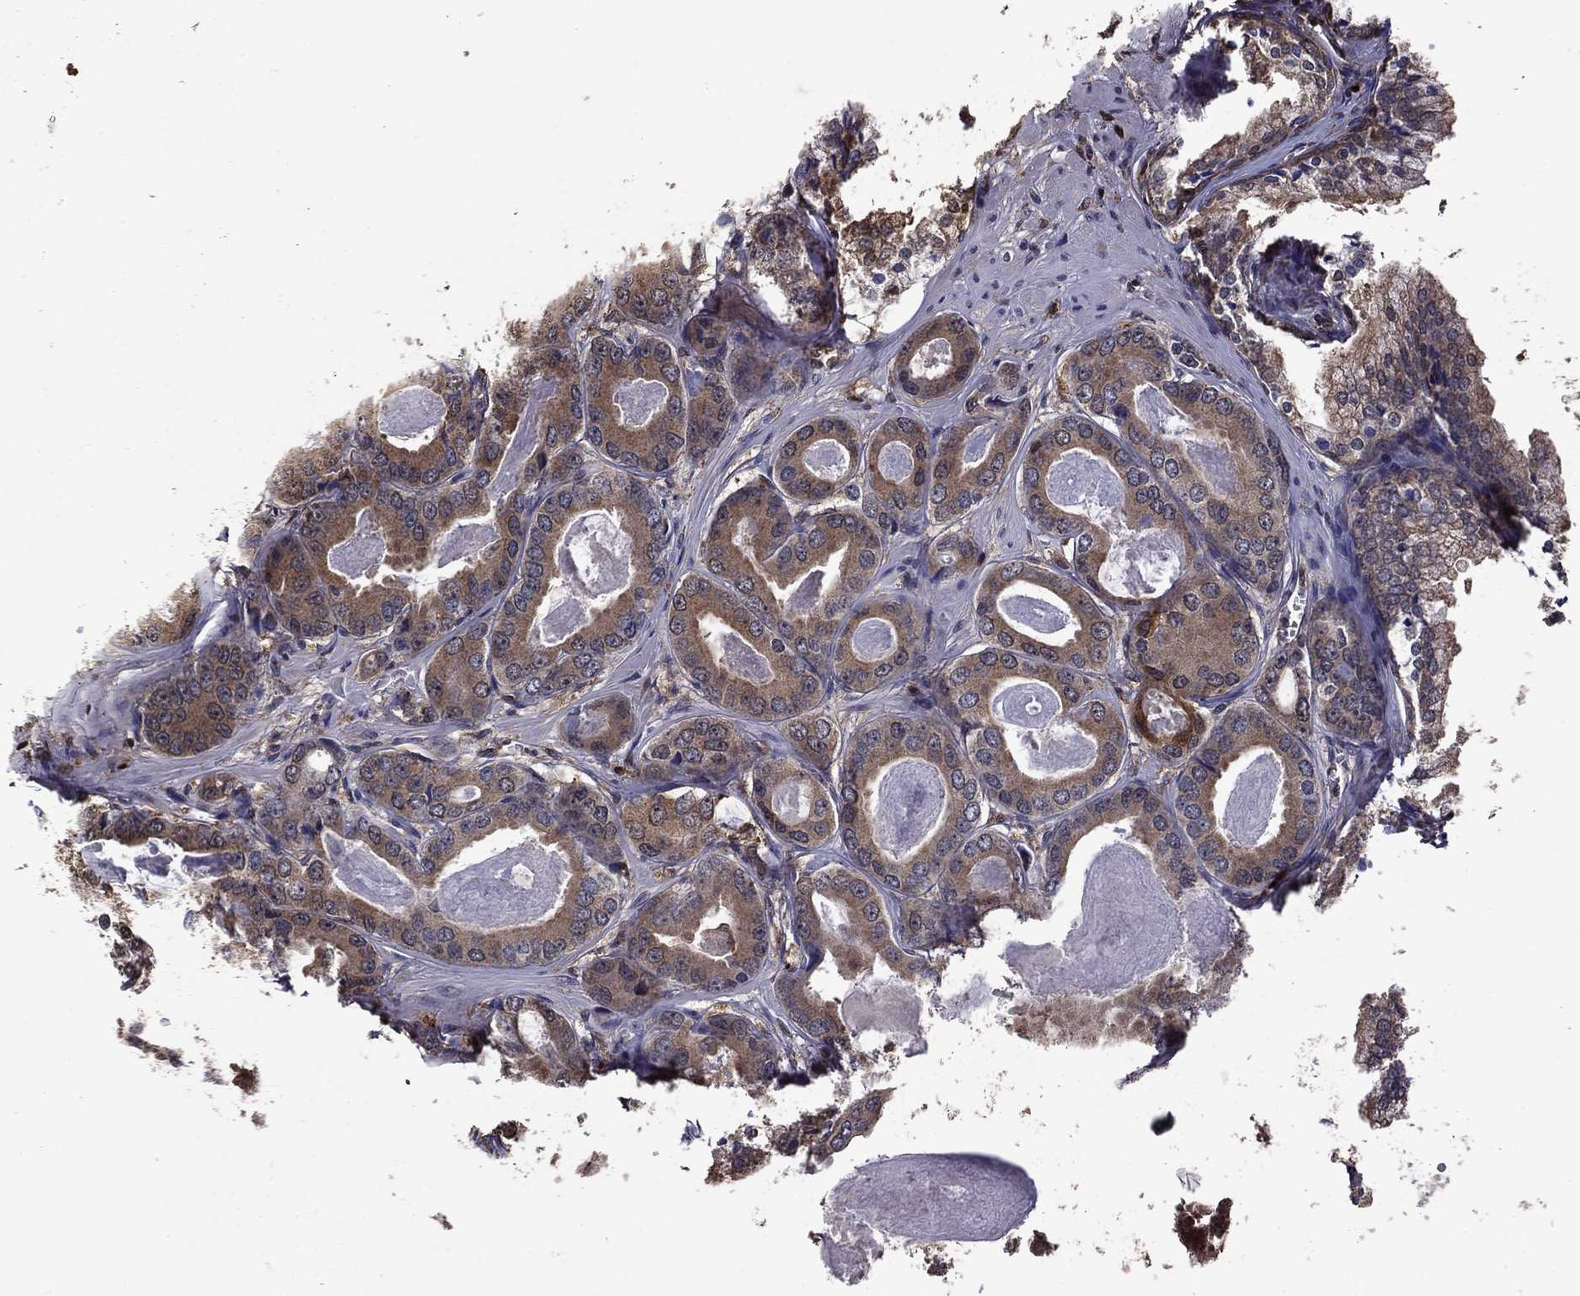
{"staining": {"intensity": "moderate", "quantity": ">75%", "location": "cytoplasmic/membranous"}, "tissue": "prostate cancer", "cell_type": "Tumor cells", "image_type": "cancer", "snomed": [{"axis": "morphology", "description": "Adenocarcinoma, NOS"}, {"axis": "topography", "description": "Prostate"}], "caption": "Immunohistochemical staining of human prostate cancer displays medium levels of moderate cytoplasmic/membranous protein positivity in approximately >75% of tumor cells.", "gene": "APPBP2", "patient": {"sex": "male", "age": 61}}